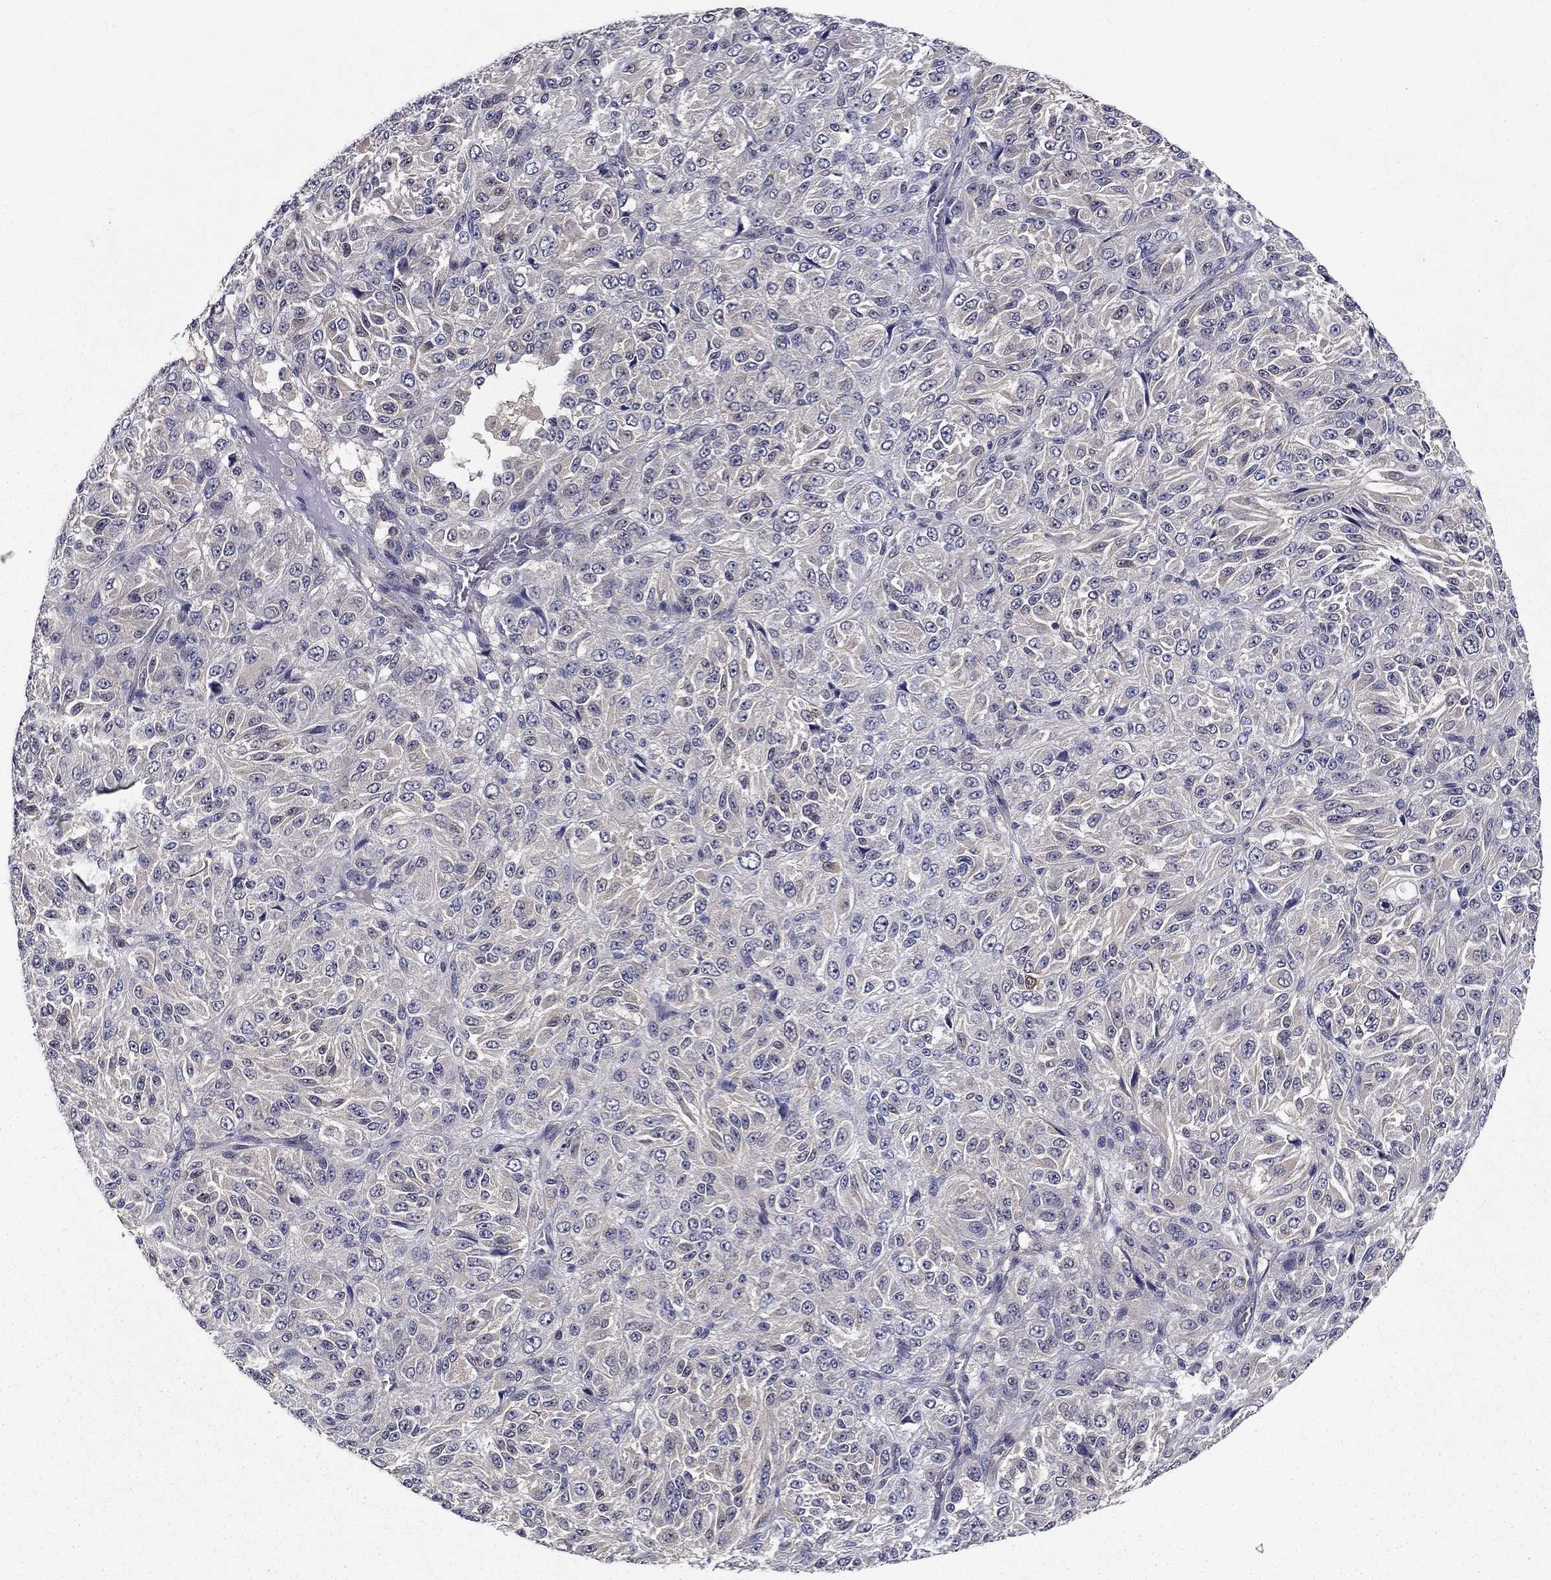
{"staining": {"intensity": "negative", "quantity": "none", "location": "none"}, "tissue": "melanoma", "cell_type": "Tumor cells", "image_type": "cancer", "snomed": [{"axis": "morphology", "description": "Malignant melanoma, Metastatic site"}, {"axis": "topography", "description": "Brain"}], "caption": "Immunohistochemistry (IHC) of melanoma shows no expression in tumor cells.", "gene": "GLTP", "patient": {"sex": "female", "age": 56}}